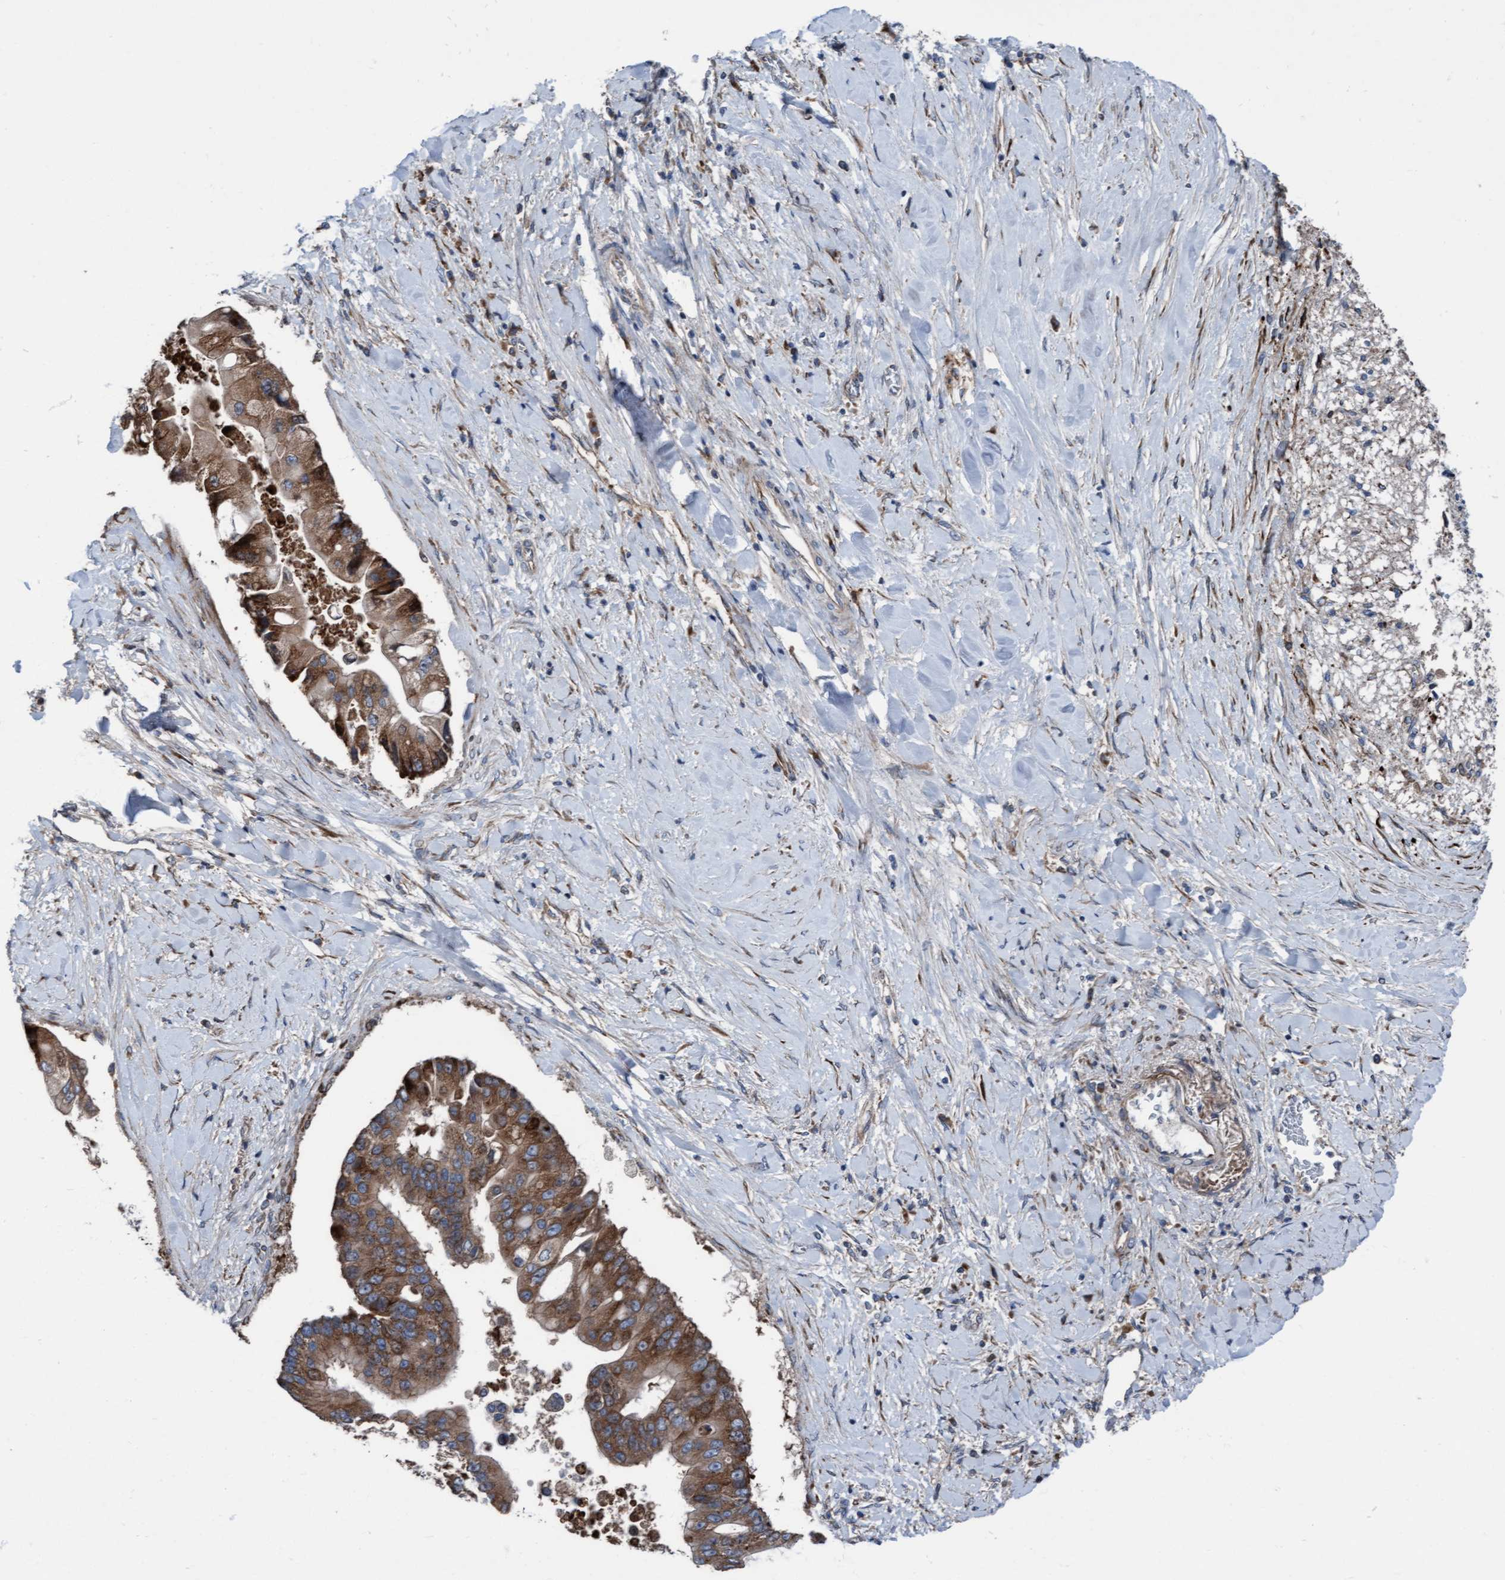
{"staining": {"intensity": "moderate", "quantity": ">75%", "location": "cytoplasmic/membranous"}, "tissue": "liver cancer", "cell_type": "Tumor cells", "image_type": "cancer", "snomed": [{"axis": "morphology", "description": "Cholangiocarcinoma"}, {"axis": "topography", "description": "Liver"}], "caption": "A brown stain highlights moderate cytoplasmic/membranous positivity of a protein in human liver cancer (cholangiocarcinoma) tumor cells.", "gene": "KLHL26", "patient": {"sex": "male", "age": 50}}